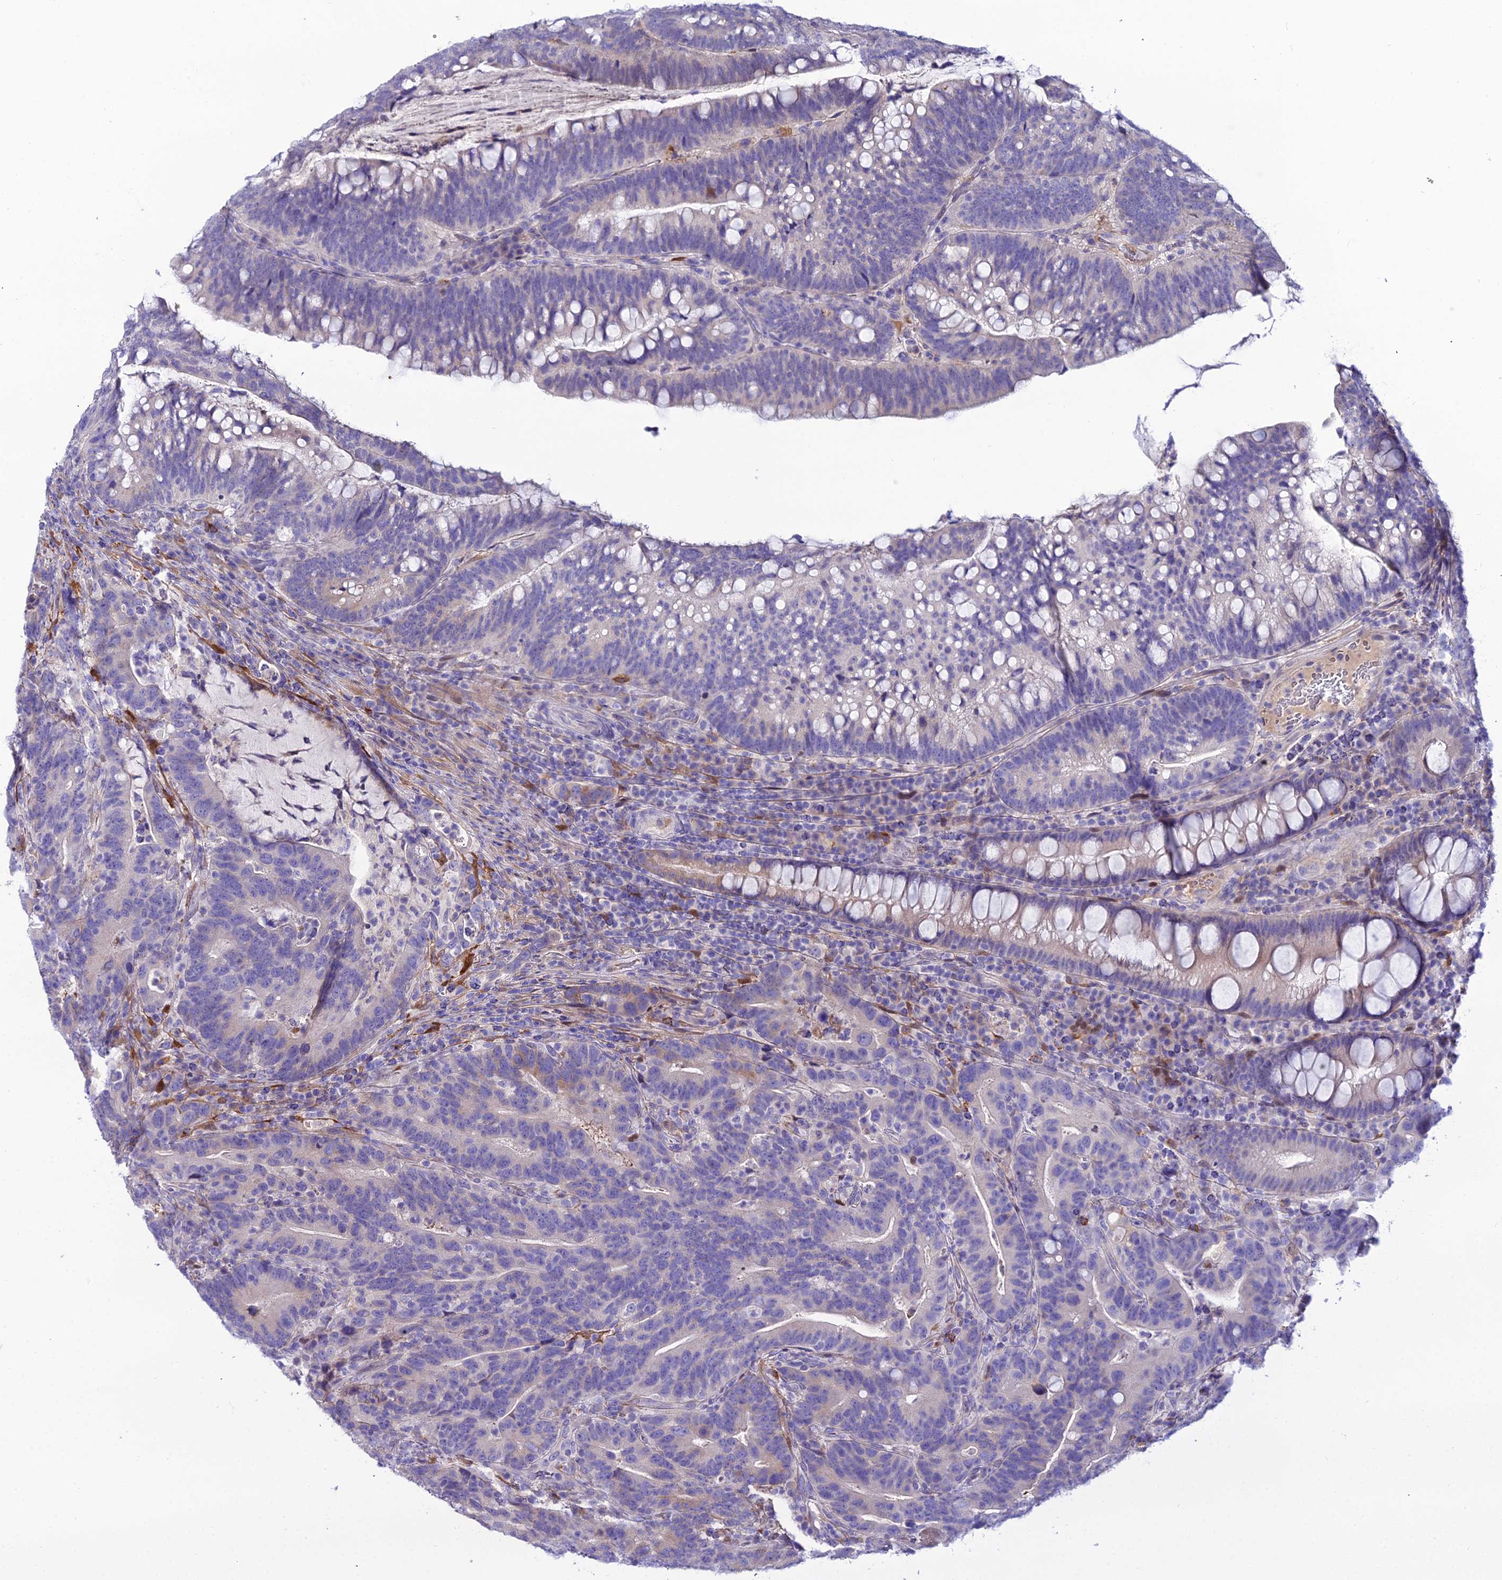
{"staining": {"intensity": "weak", "quantity": "<25%", "location": "cytoplasmic/membranous"}, "tissue": "colorectal cancer", "cell_type": "Tumor cells", "image_type": "cancer", "snomed": [{"axis": "morphology", "description": "Adenocarcinoma, NOS"}, {"axis": "topography", "description": "Colon"}], "caption": "The IHC image has no significant expression in tumor cells of adenocarcinoma (colorectal) tissue.", "gene": "MB21D2", "patient": {"sex": "female", "age": 66}}